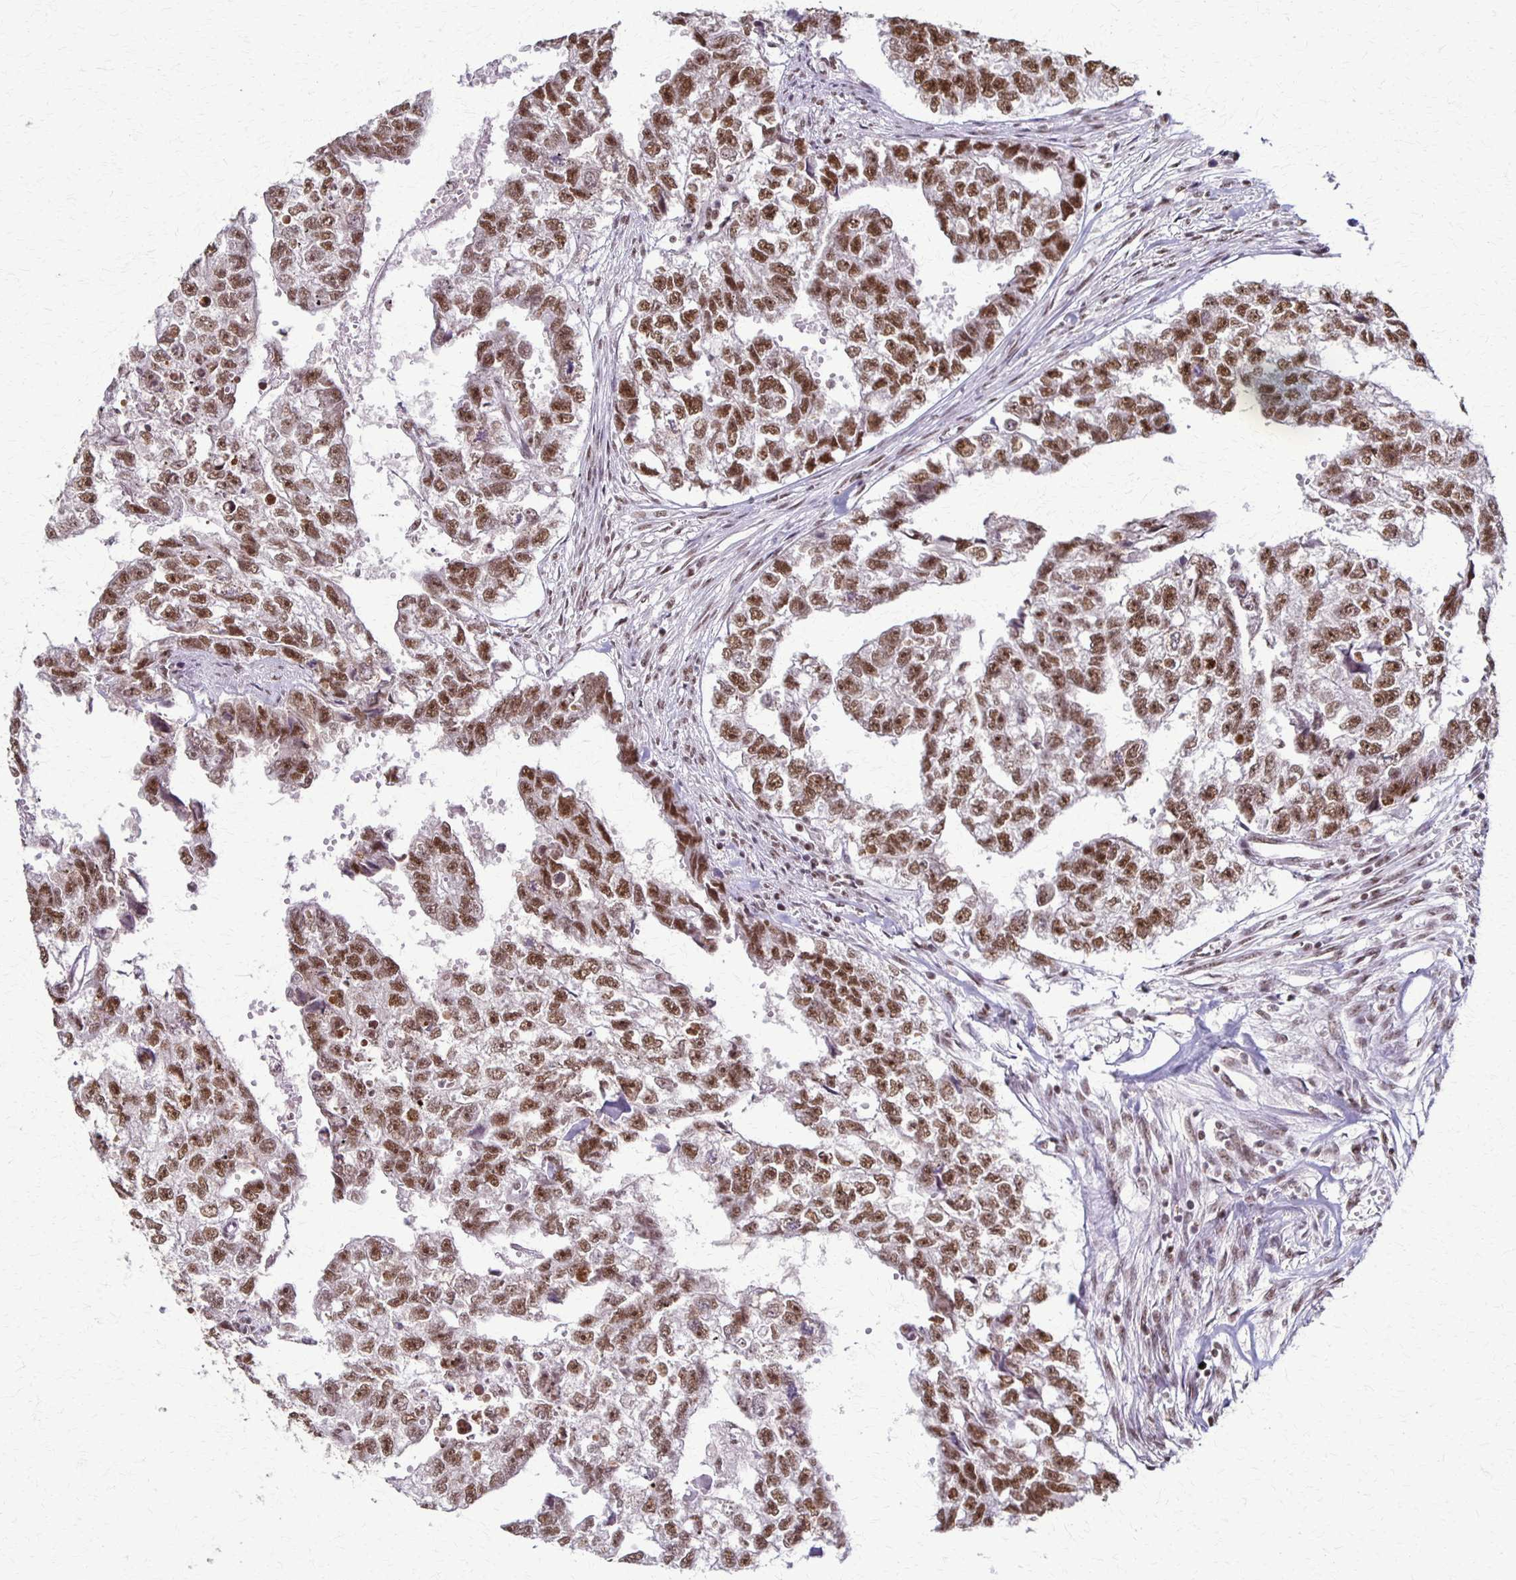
{"staining": {"intensity": "moderate", "quantity": ">75%", "location": "nuclear"}, "tissue": "testis cancer", "cell_type": "Tumor cells", "image_type": "cancer", "snomed": [{"axis": "morphology", "description": "Carcinoma, Embryonal, NOS"}, {"axis": "morphology", "description": "Teratoma, malignant, NOS"}, {"axis": "topography", "description": "Testis"}], "caption": "Testis cancer (embryonal carcinoma) stained with IHC shows moderate nuclear expression in about >75% of tumor cells.", "gene": "XRCC6", "patient": {"sex": "male", "age": 44}}